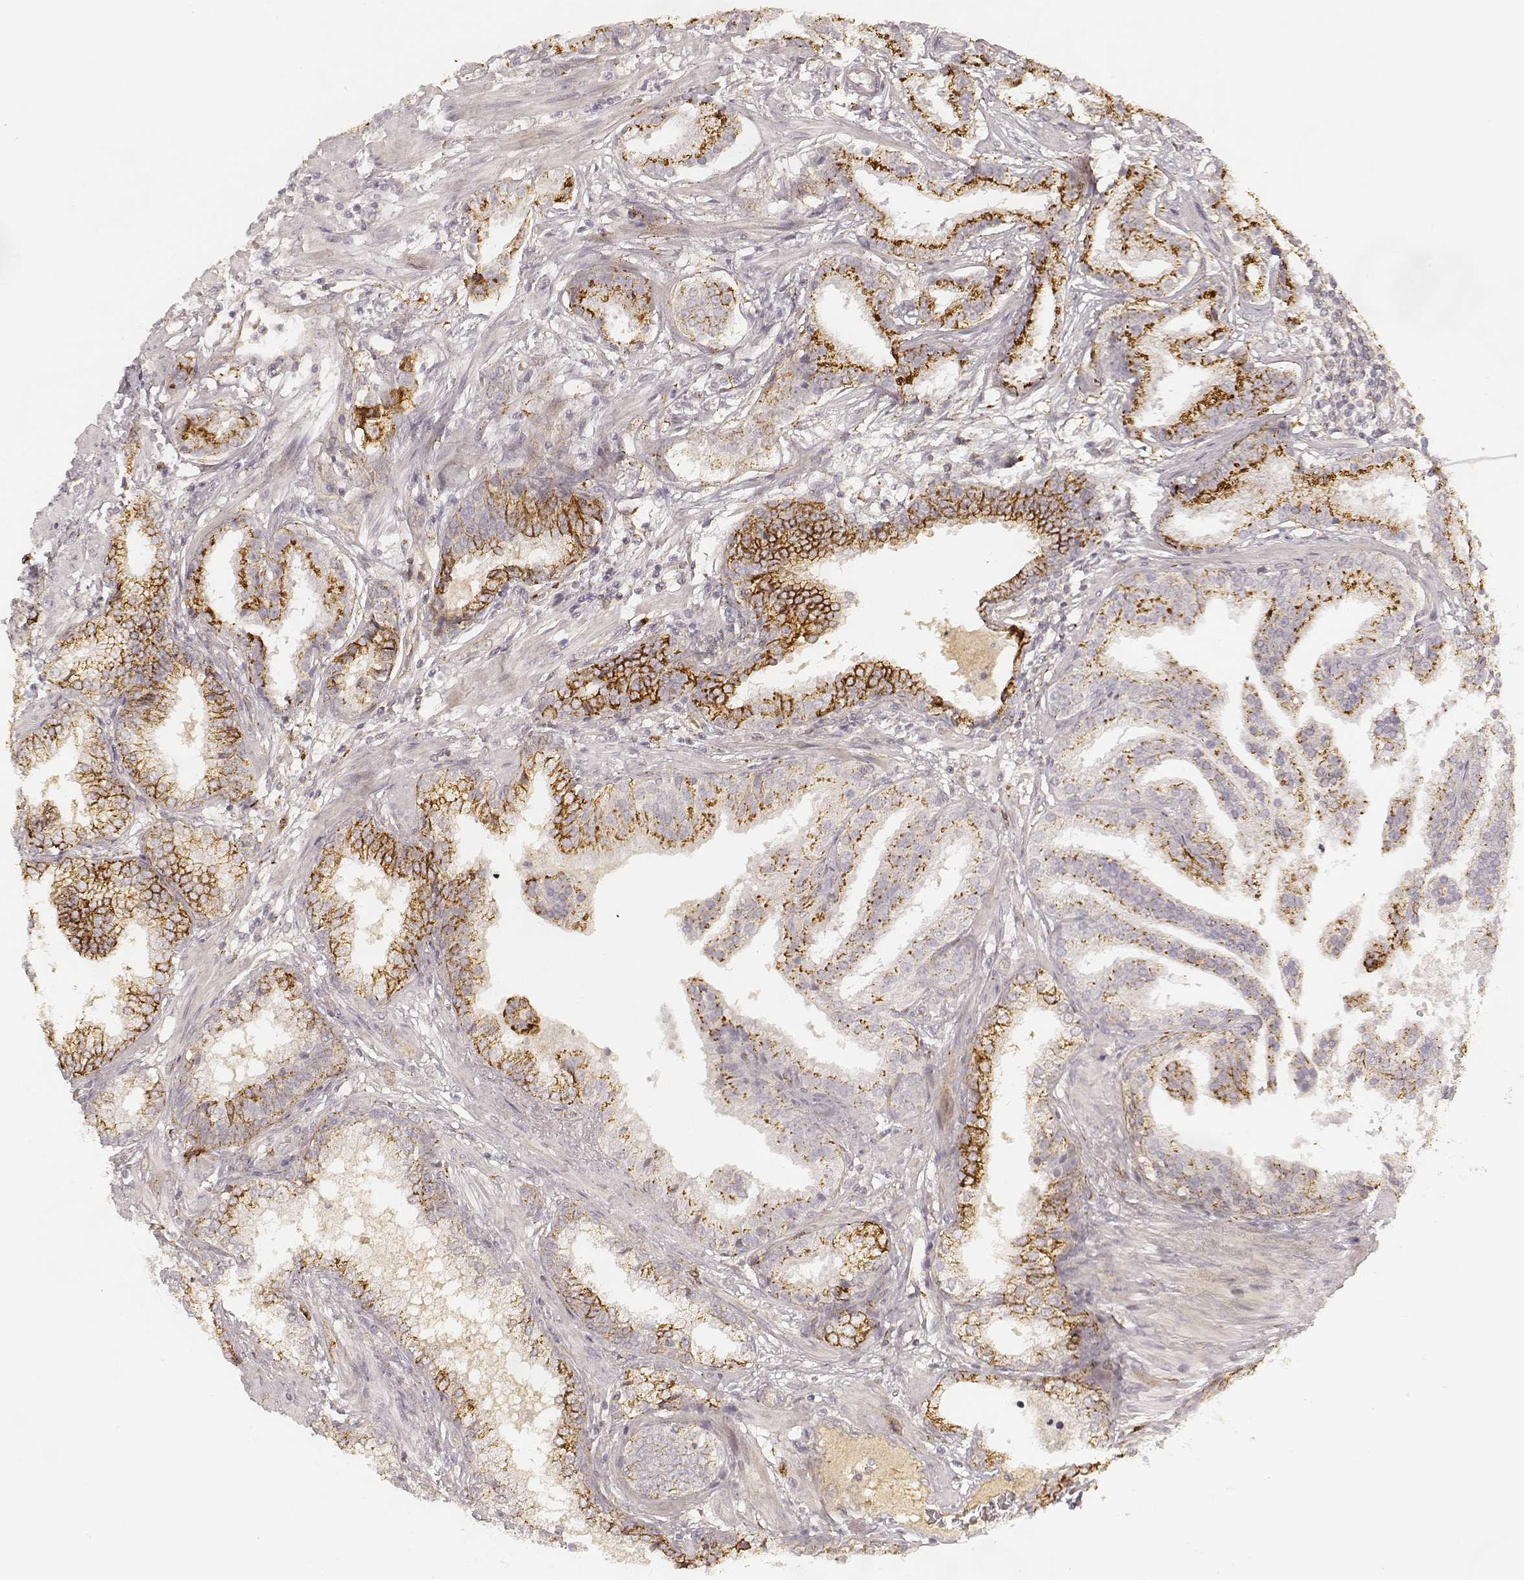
{"staining": {"intensity": "strong", "quantity": "25%-75%", "location": "cytoplasmic/membranous"}, "tissue": "prostate cancer", "cell_type": "Tumor cells", "image_type": "cancer", "snomed": [{"axis": "morphology", "description": "Adenocarcinoma, NOS"}, {"axis": "topography", "description": "Prostate"}], "caption": "DAB (3,3'-diaminobenzidine) immunohistochemical staining of human adenocarcinoma (prostate) displays strong cytoplasmic/membranous protein staining in about 25%-75% of tumor cells.", "gene": "GORASP2", "patient": {"sex": "male", "age": 64}}